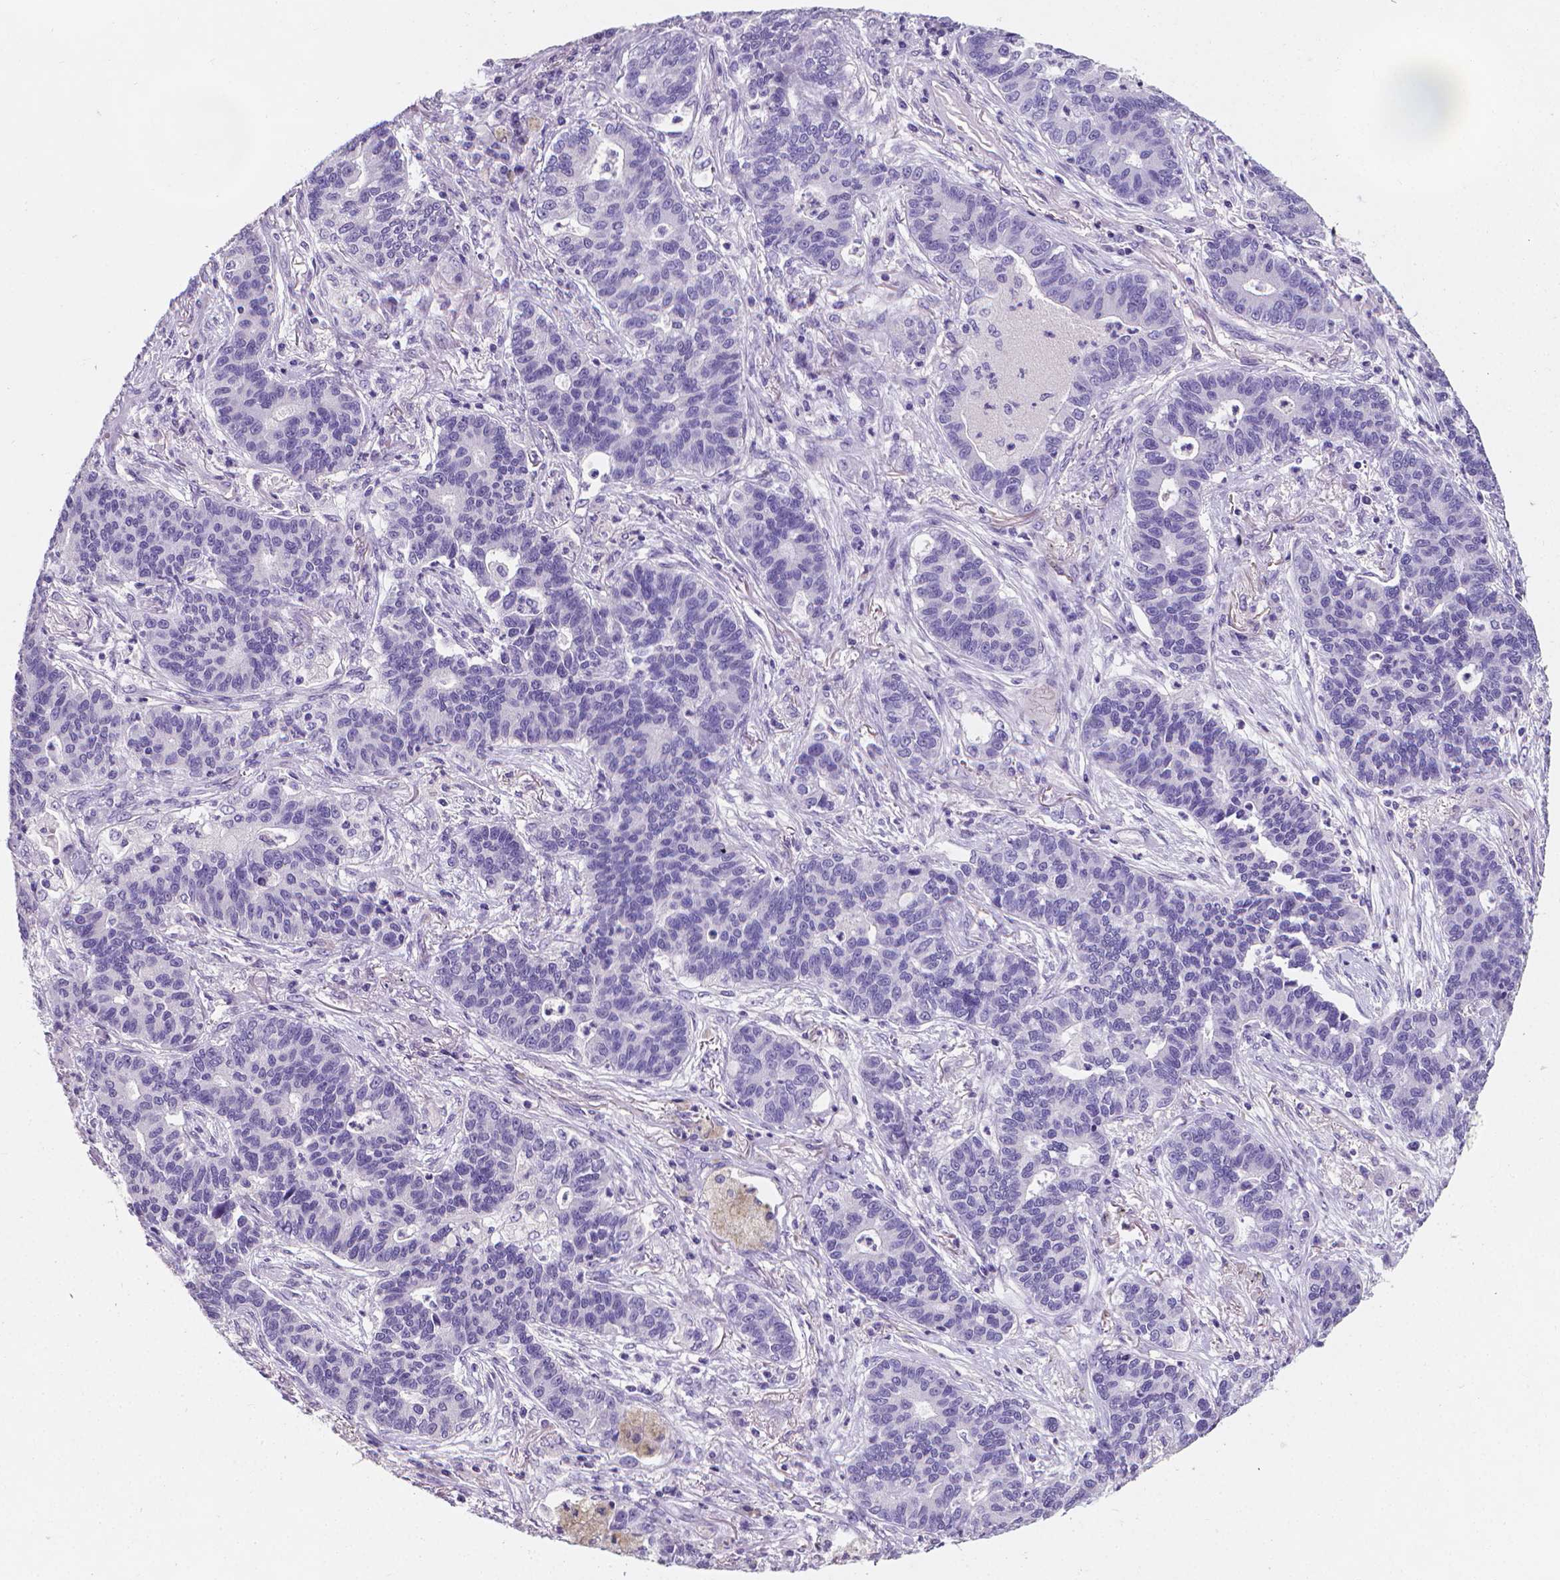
{"staining": {"intensity": "negative", "quantity": "none", "location": "none"}, "tissue": "lung cancer", "cell_type": "Tumor cells", "image_type": "cancer", "snomed": [{"axis": "morphology", "description": "Adenocarcinoma, NOS"}, {"axis": "topography", "description": "Lung"}], "caption": "High power microscopy photomicrograph of an immunohistochemistry micrograph of lung cancer, revealing no significant positivity in tumor cells.", "gene": "XPNPEP2", "patient": {"sex": "female", "age": 57}}